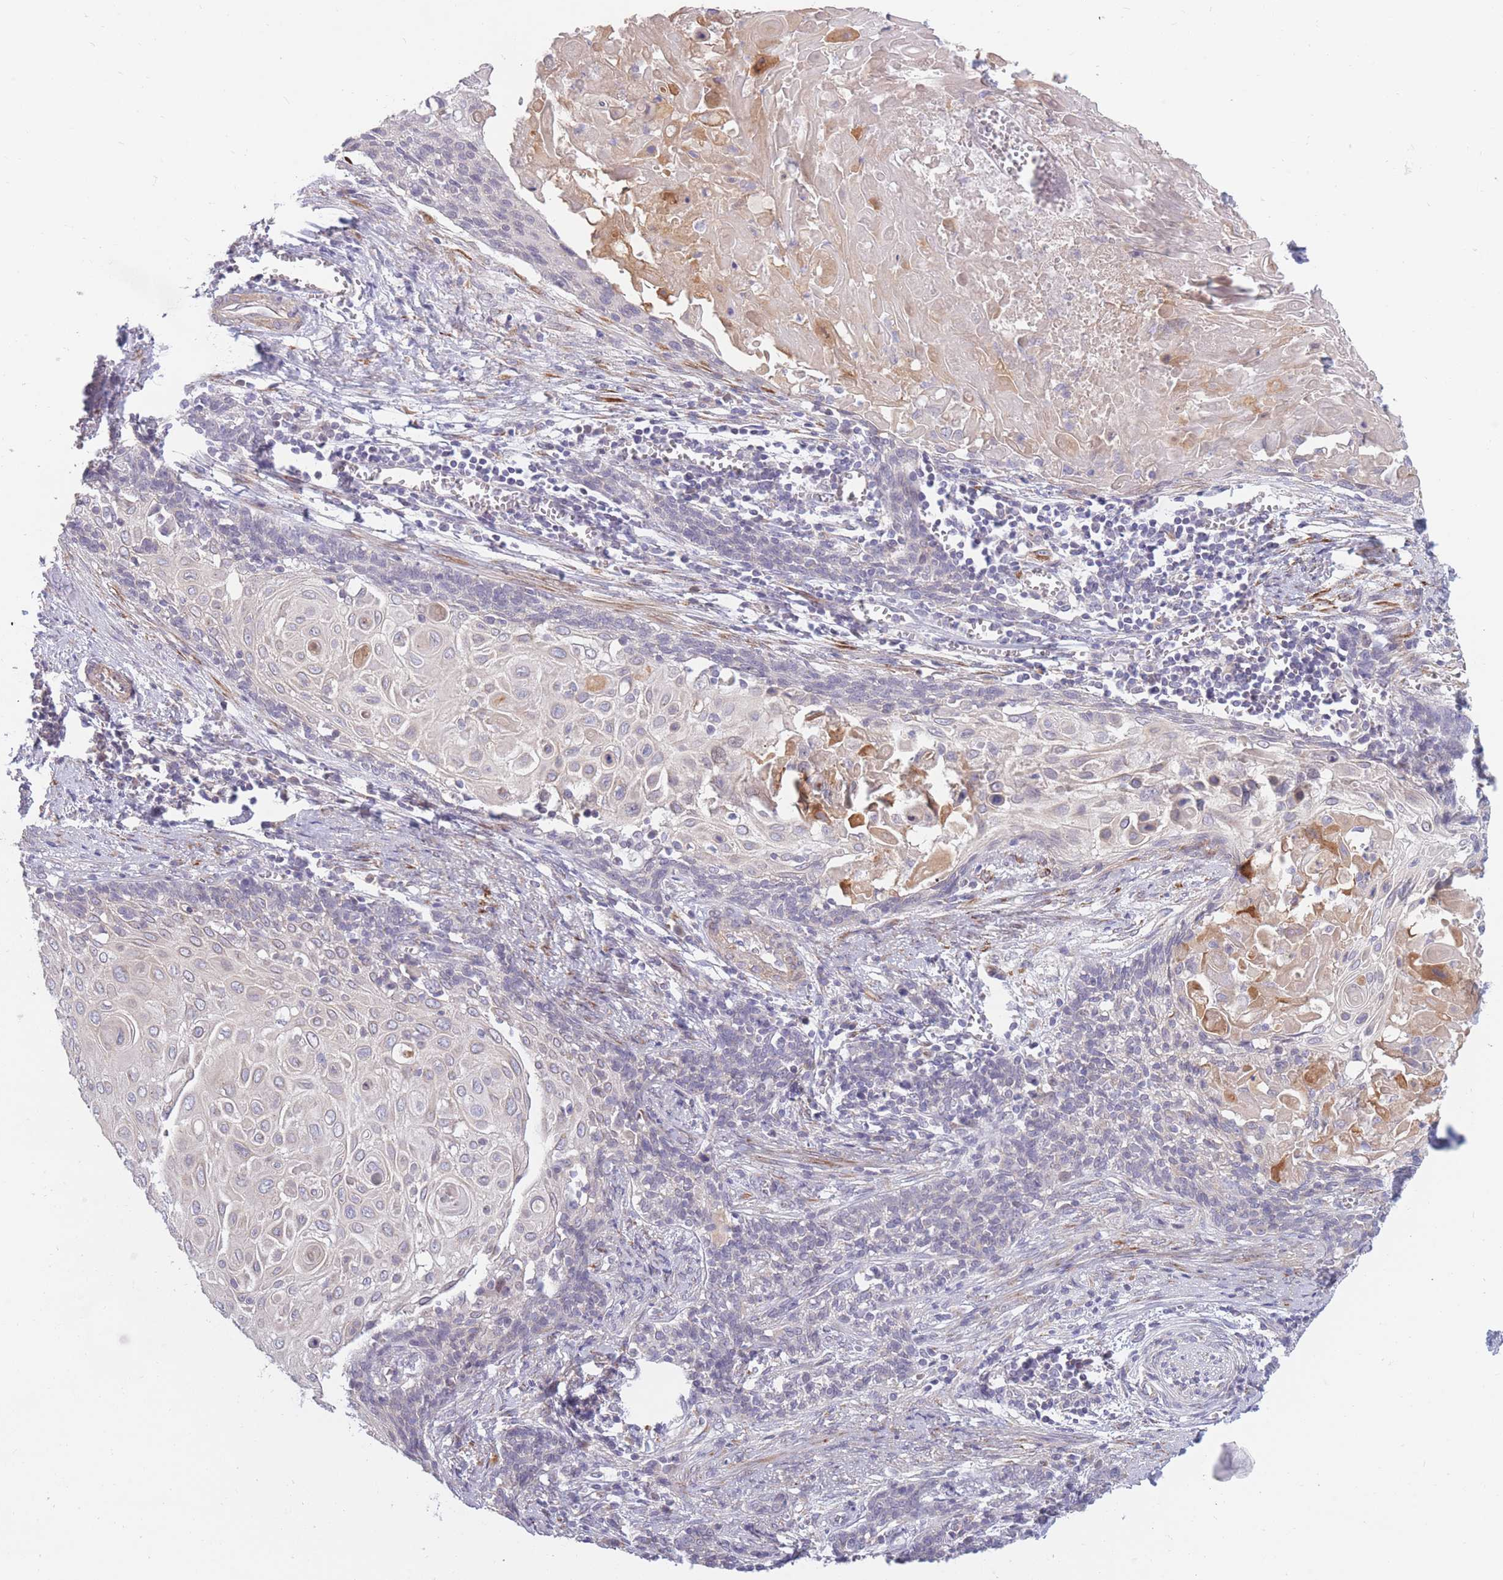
{"staining": {"intensity": "negative", "quantity": "none", "location": "none"}, "tissue": "cervical cancer", "cell_type": "Tumor cells", "image_type": "cancer", "snomed": [{"axis": "morphology", "description": "Squamous cell carcinoma, NOS"}, {"axis": "topography", "description": "Cervix"}], "caption": "High power microscopy photomicrograph of an IHC photomicrograph of cervical cancer (squamous cell carcinoma), revealing no significant expression in tumor cells.", "gene": "CCNQ", "patient": {"sex": "female", "age": 39}}